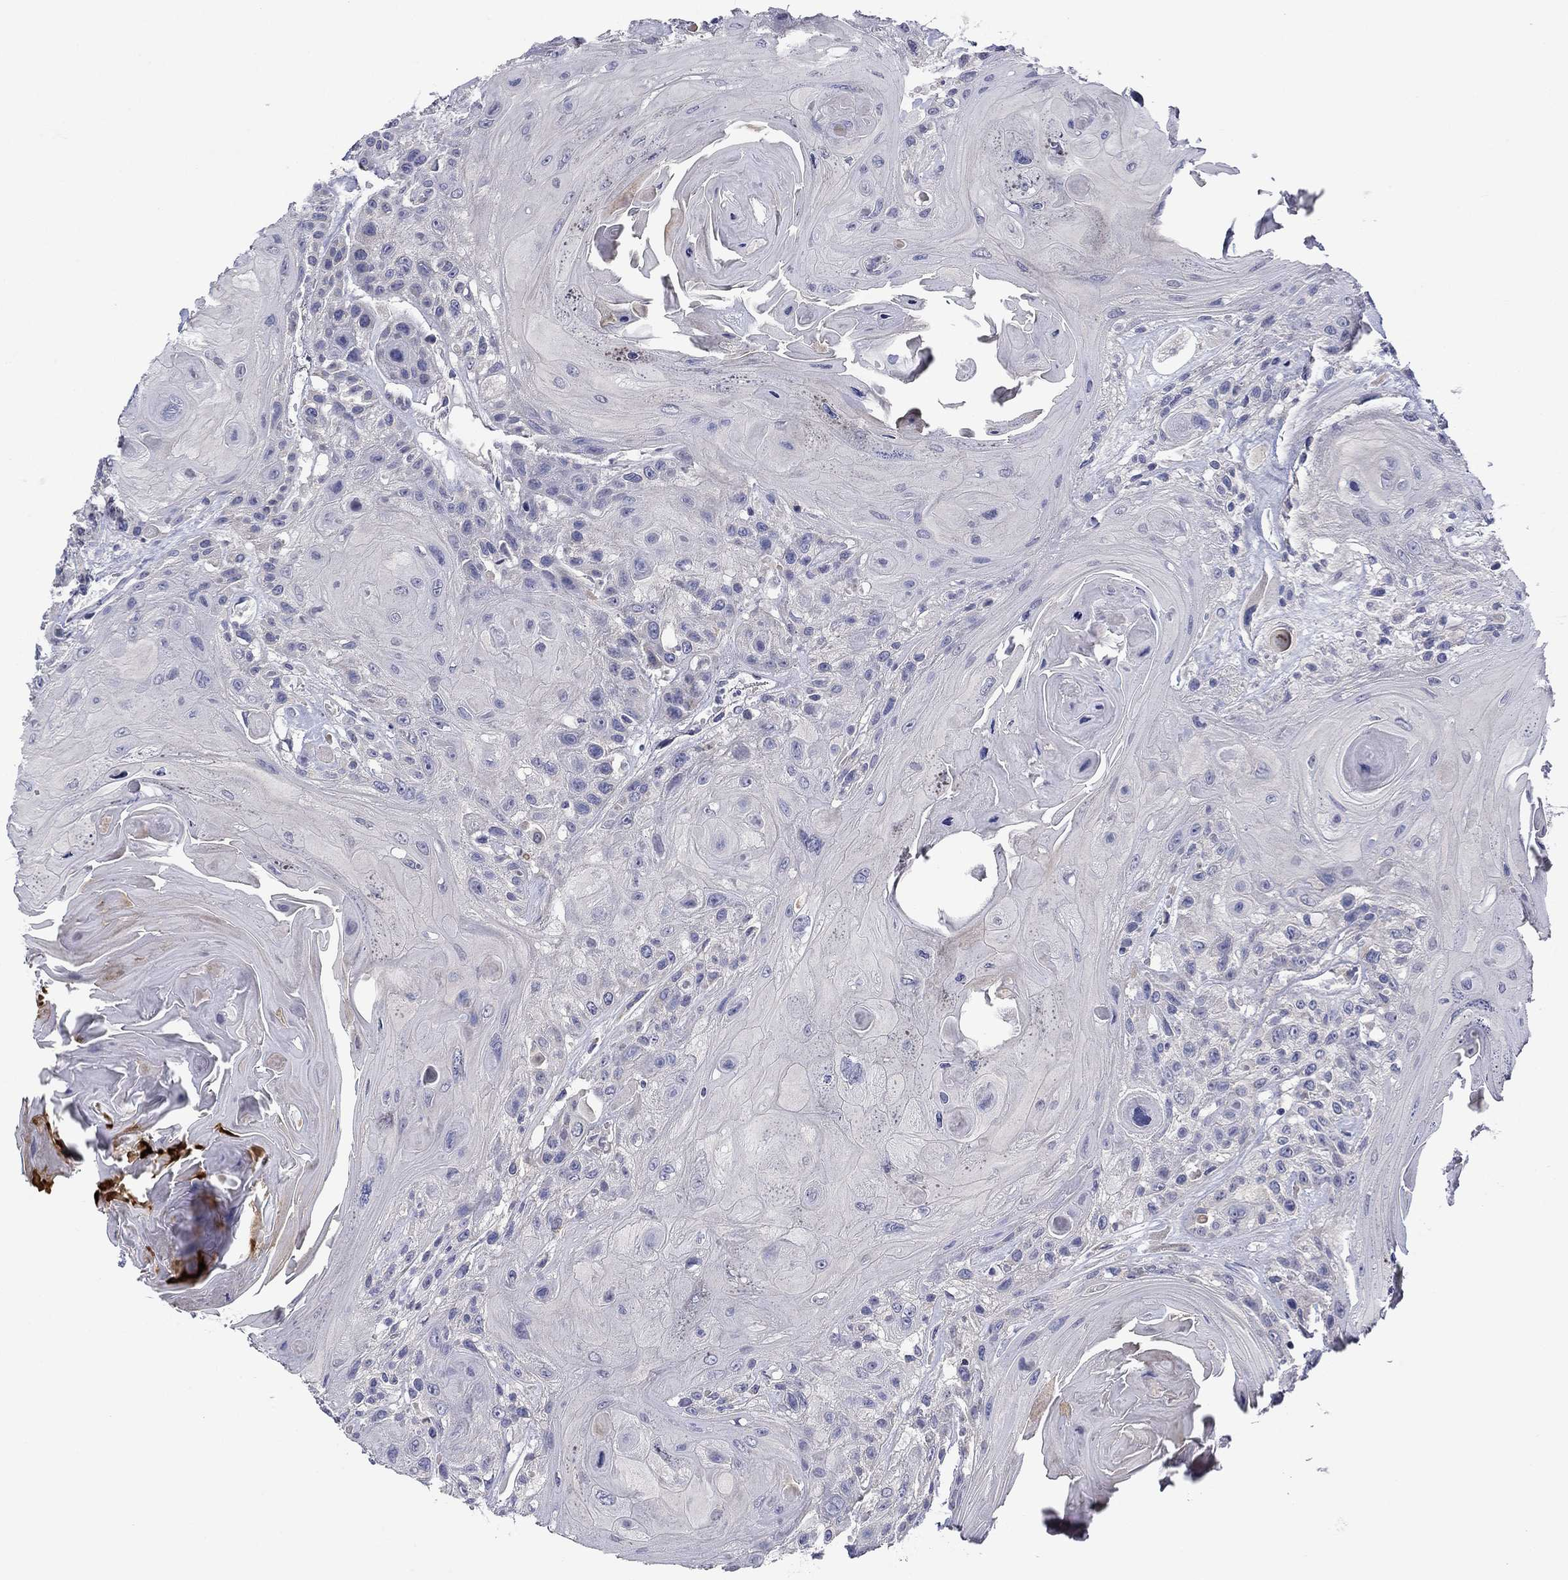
{"staining": {"intensity": "negative", "quantity": "none", "location": "none"}, "tissue": "head and neck cancer", "cell_type": "Tumor cells", "image_type": "cancer", "snomed": [{"axis": "morphology", "description": "Squamous cell carcinoma, NOS"}, {"axis": "topography", "description": "Head-Neck"}], "caption": "Immunohistochemistry of head and neck cancer reveals no staining in tumor cells.", "gene": "SPATA7", "patient": {"sex": "female", "age": 59}}